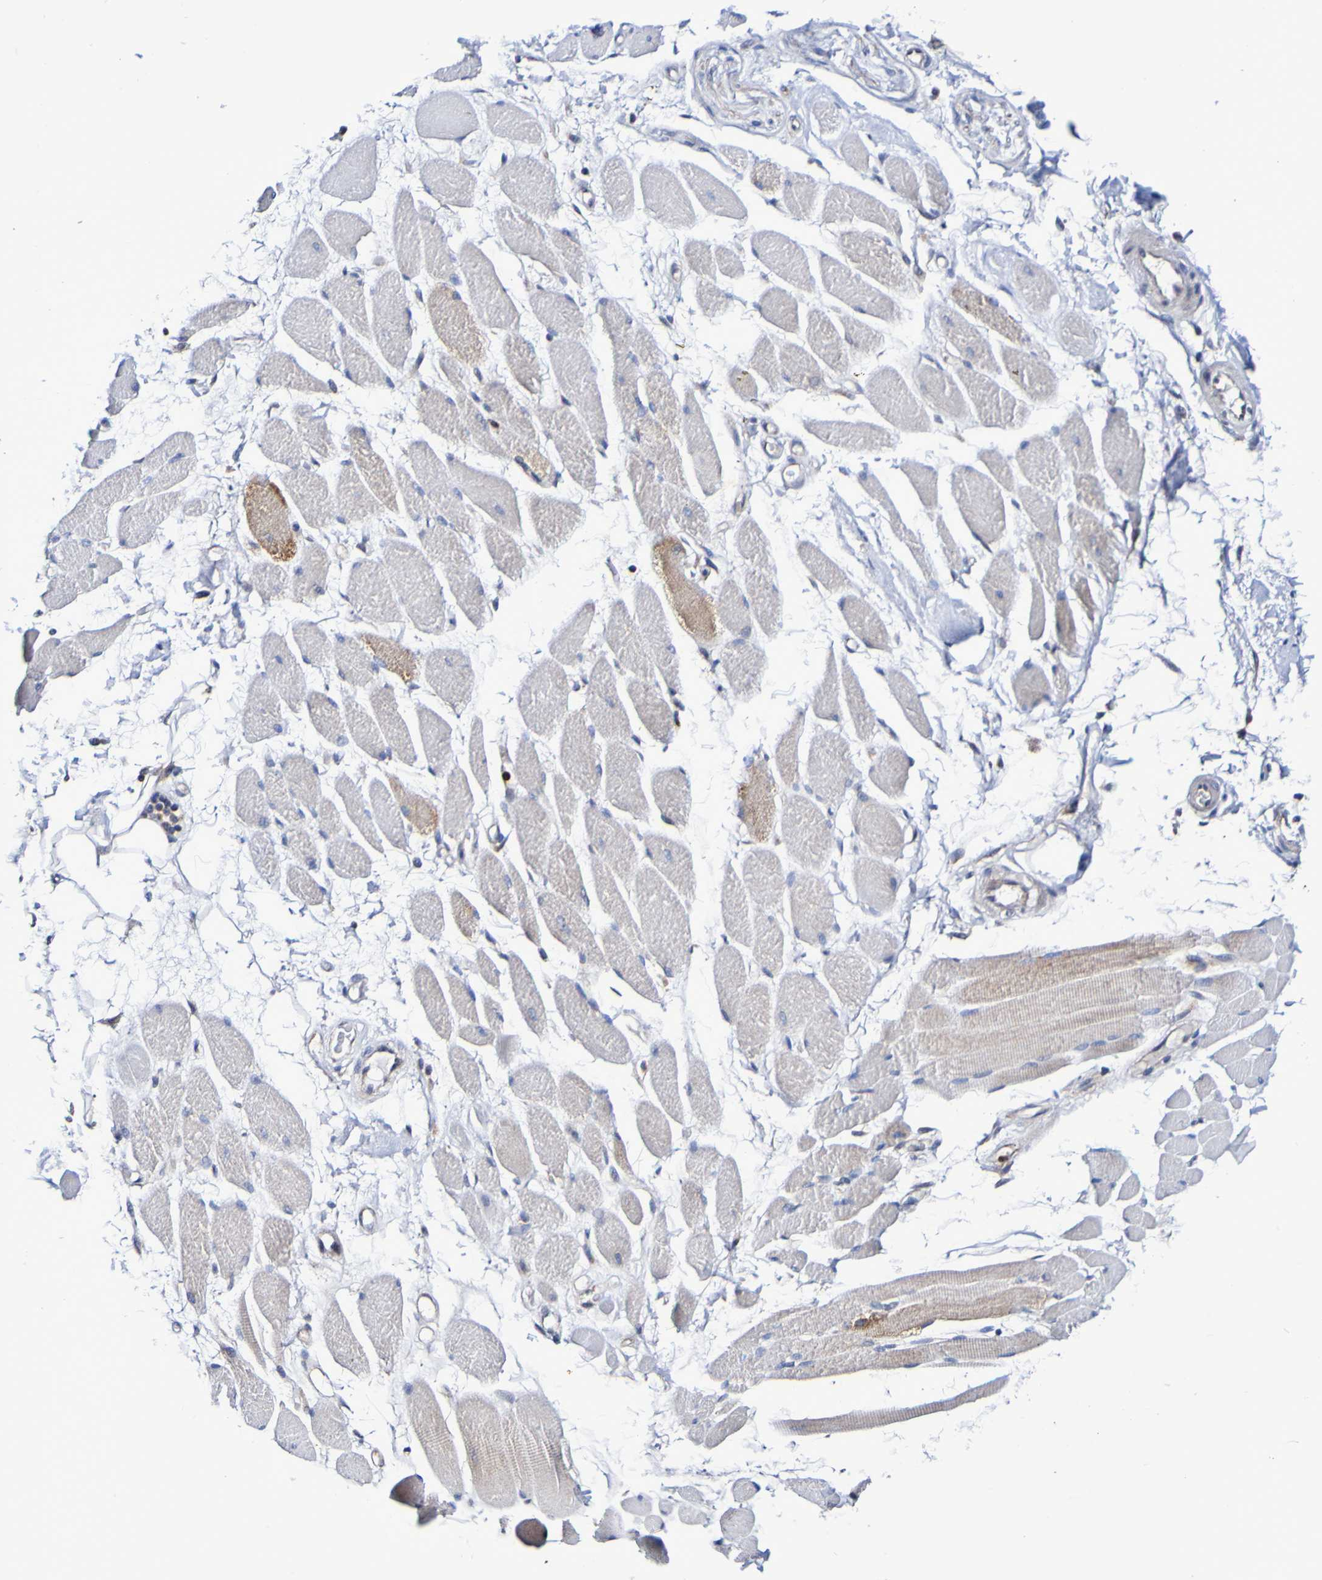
{"staining": {"intensity": "weak", "quantity": "<25%", "location": "cytoplasmic/membranous"}, "tissue": "skeletal muscle", "cell_type": "Myocytes", "image_type": "normal", "snomed": [{"axis": "morphology", "description": "Normal tissue, NOS"}, {"axis": "topography", "description": "Skeletal muscle"}, {"axis": "topography", "description": "Peripheral nerve tissue"}], "caption": "DAB (3,3'-diaminobenzidine) immunohistochemical staining of benign skeletal muscle shows no significant staining in myocytes. (DAB (3,3'-diaminobenzidine) immunohistochemistry with hematoxylin counter stain).", "gene": "GJB1", "patient": {"sex": "female", "age": 84}}